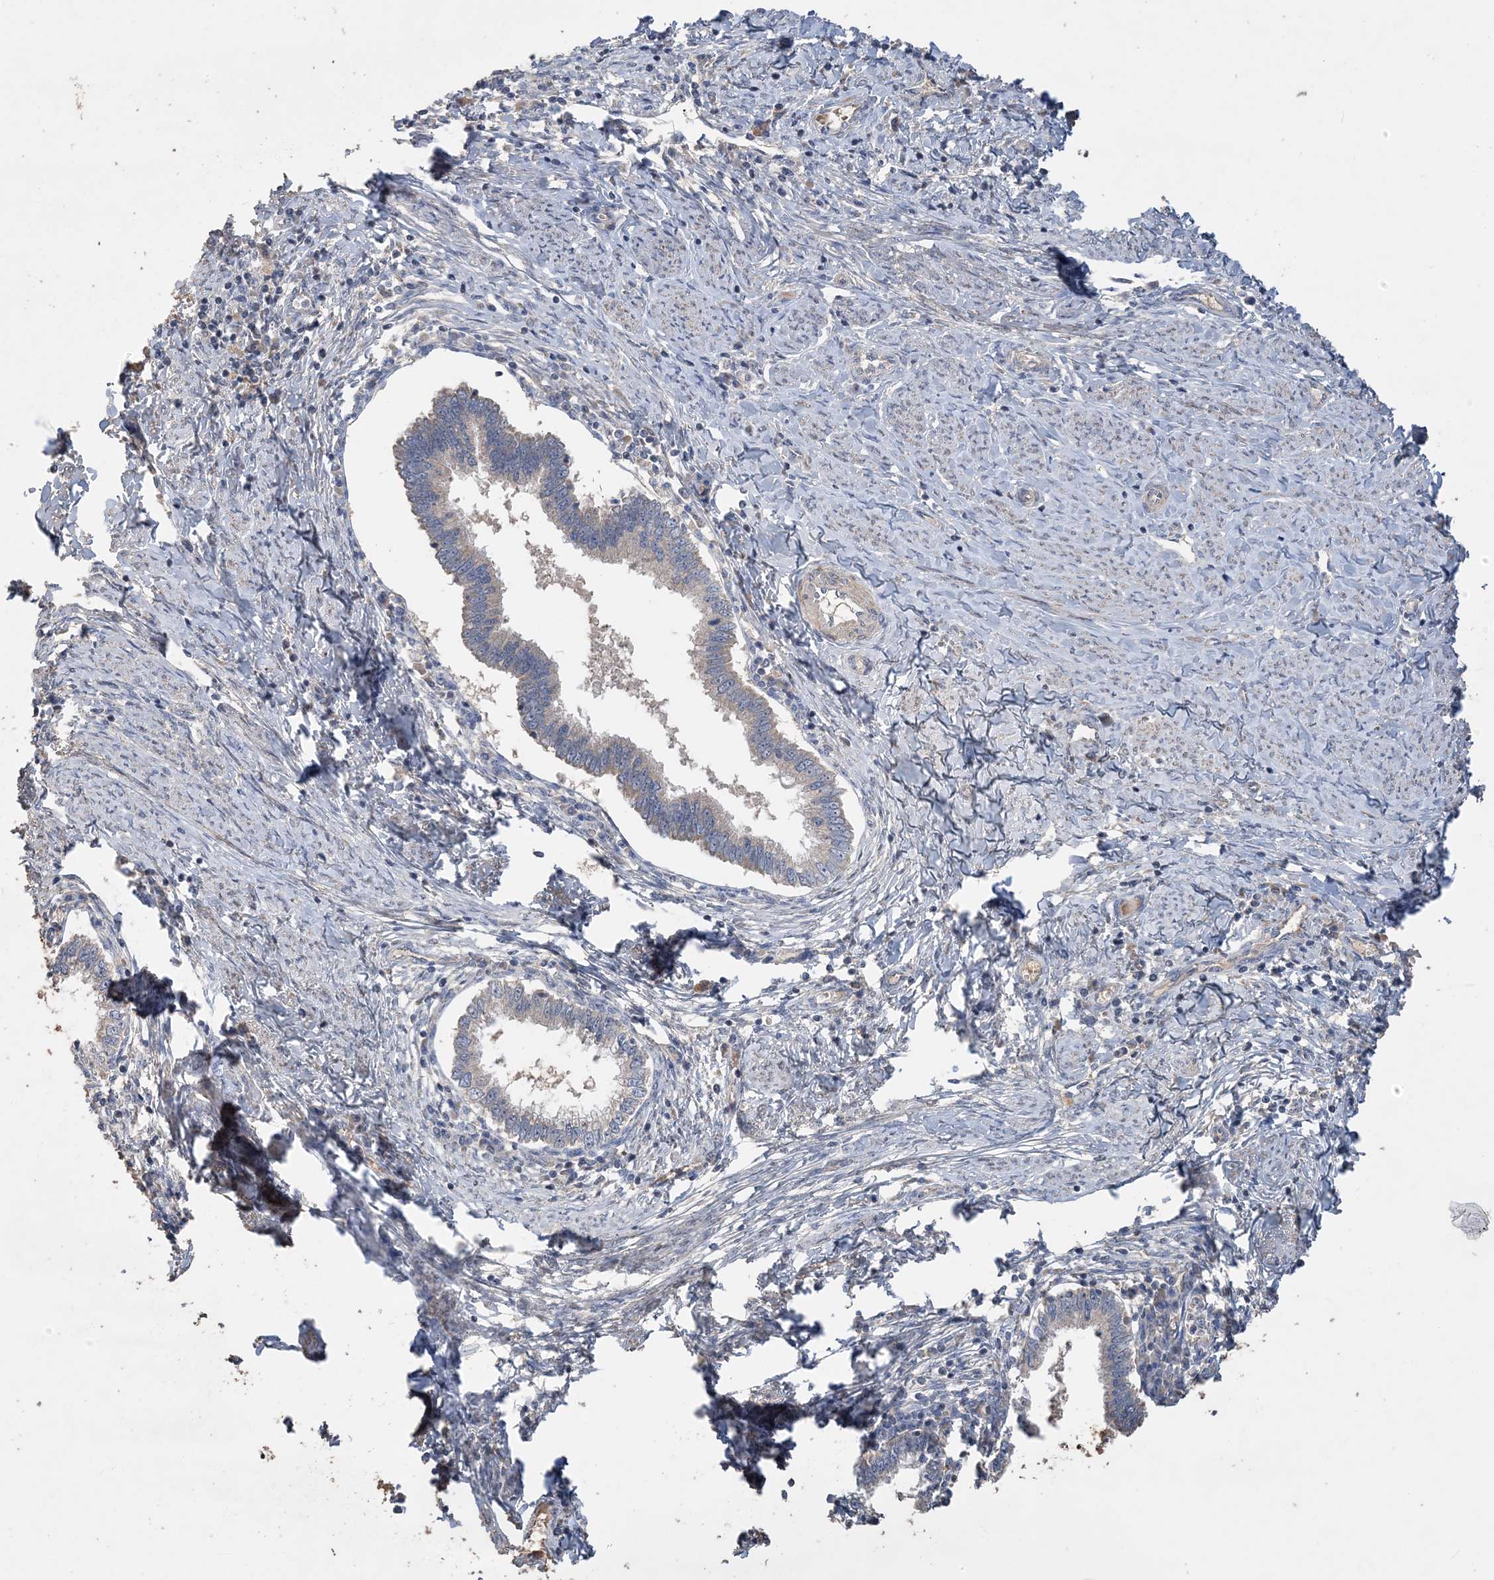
{"staining": {"intensity": "weak", "quantity": "25%-75%", "location": "cytoplasmic/membranous"}, "tissue": "cervical cancer", "cell_type": "Tumor cells", "image_type": "cancer", "snomed": [{"axis": "morphology", "description": "Adenocarcinoma, NOS"}, {"axis": "topography", "description": "Cervix"}], "caption": "Tumor cells display low levels of weak cytoplasmic/membranous expression in approximately 25%-75% of cells in cervical cancer (adenocarcinoma).", "gene": "GRINA", "patient": {"sex": "female", "age": 36}}